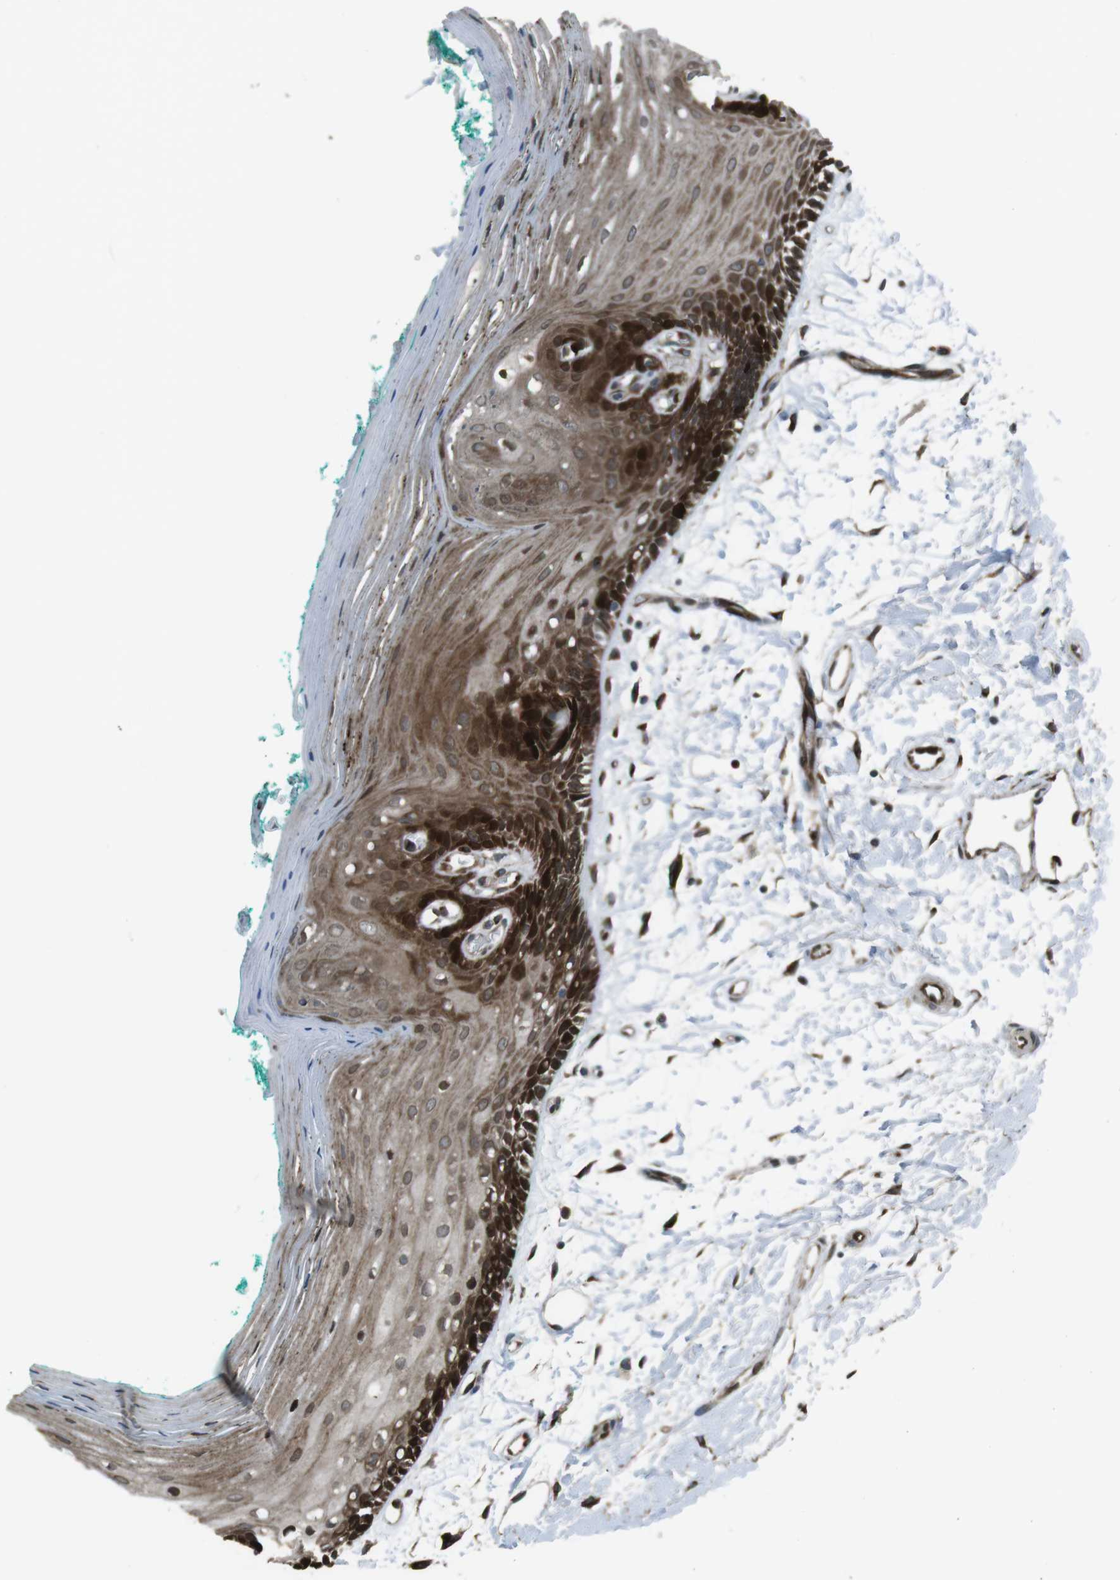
{"staining": {"intensity": "strong", "quantity": "25%-75%", "location": "cytoplasmic/membranous"}, "tissue": "oral mucosa", "cell_type": "Squamous epithelial cells", "image_type": "normal", "snomed": [{"axis": "morphology", "description": "Normal tissue, NOS"}, {"axis": "topography", "description": "Skeletal muscle"}, {"axis": "topography", "description": "Oral tissue"}, {"axis": "topography", "description": "Peripheral nerve tissue"}], "caption": "Immunohistochemical staining of unremarkable human oral mucosa displays 25%-75% levels of strong cytoplasmic/membranous protein positivity in about 25%-75% of squamous epithelial cells.", "gene": "ZNF330", "patient": {"sex": "female", "age": 84}}